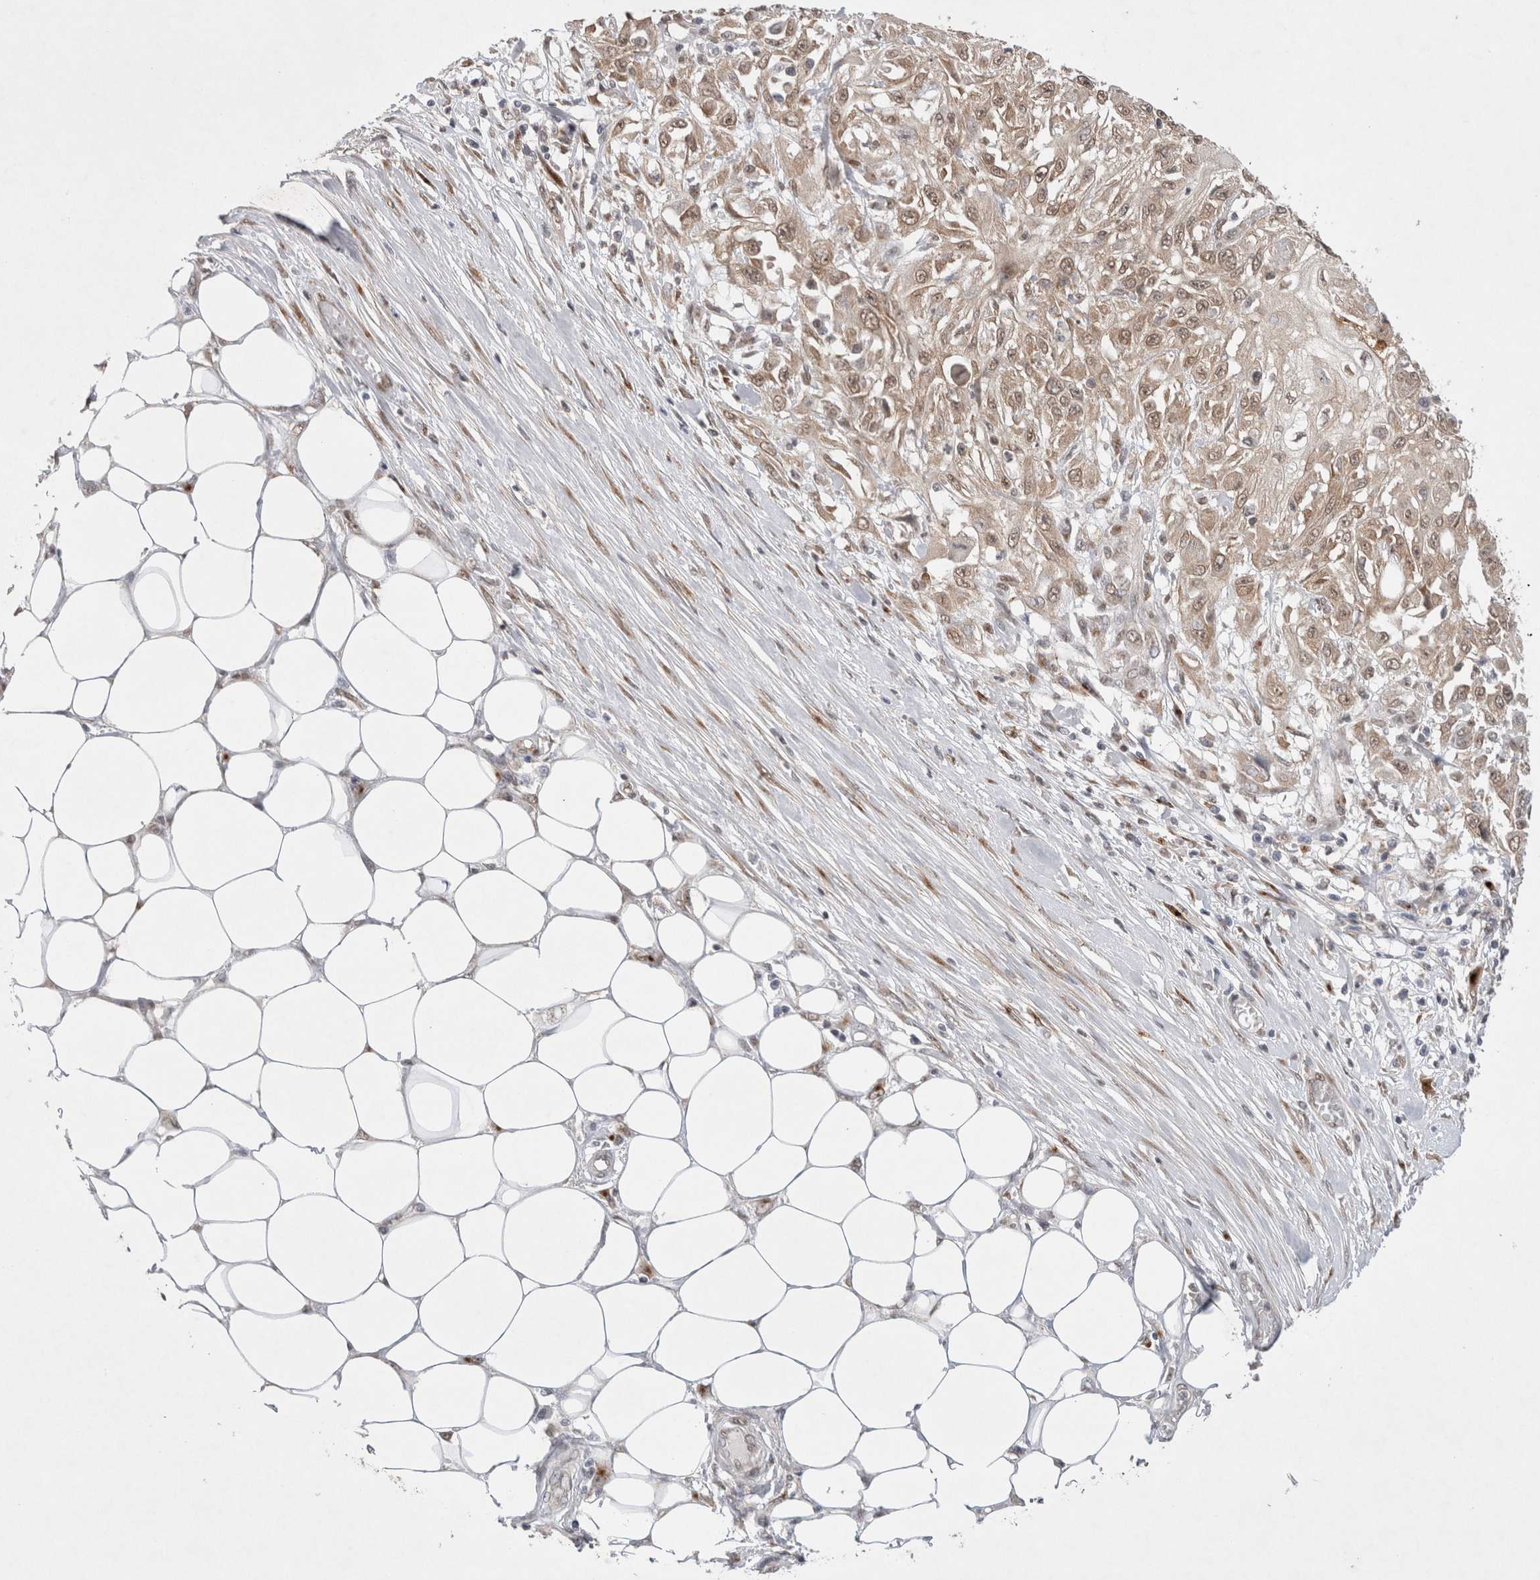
{"staining": {"intensity": "moderate", "quantity": ">75%", "location": "cytoplasmic/membranous,nuclear"}, "tissue": "skin cancer", "cell_type": "Tumor cells", "image_type": "cancer", "snomed": [{"axis": "morphology", "description": "Squamous cell carcinoma, NOS"}, {"axis": "morphology", "description": "Squamous cell carcinoma, metastatic, NOS"}, {"axis": "topography", "description": "Skin"}, {"axis": "topography", "description": "Lymph node"}], "caption": "A brown stain highlights moderate cytoplasmic/membranous and nuclear staining of a protein in human skin cancer (metastatic squamous cell carcinoma) tumor cells. (DAB (3,3'-diaminobenzidine) IHC, brown staining for protein, blue staining for nuclei).", "gene": "WIPF2", "patient": {"sex": "male", "age": 75}}